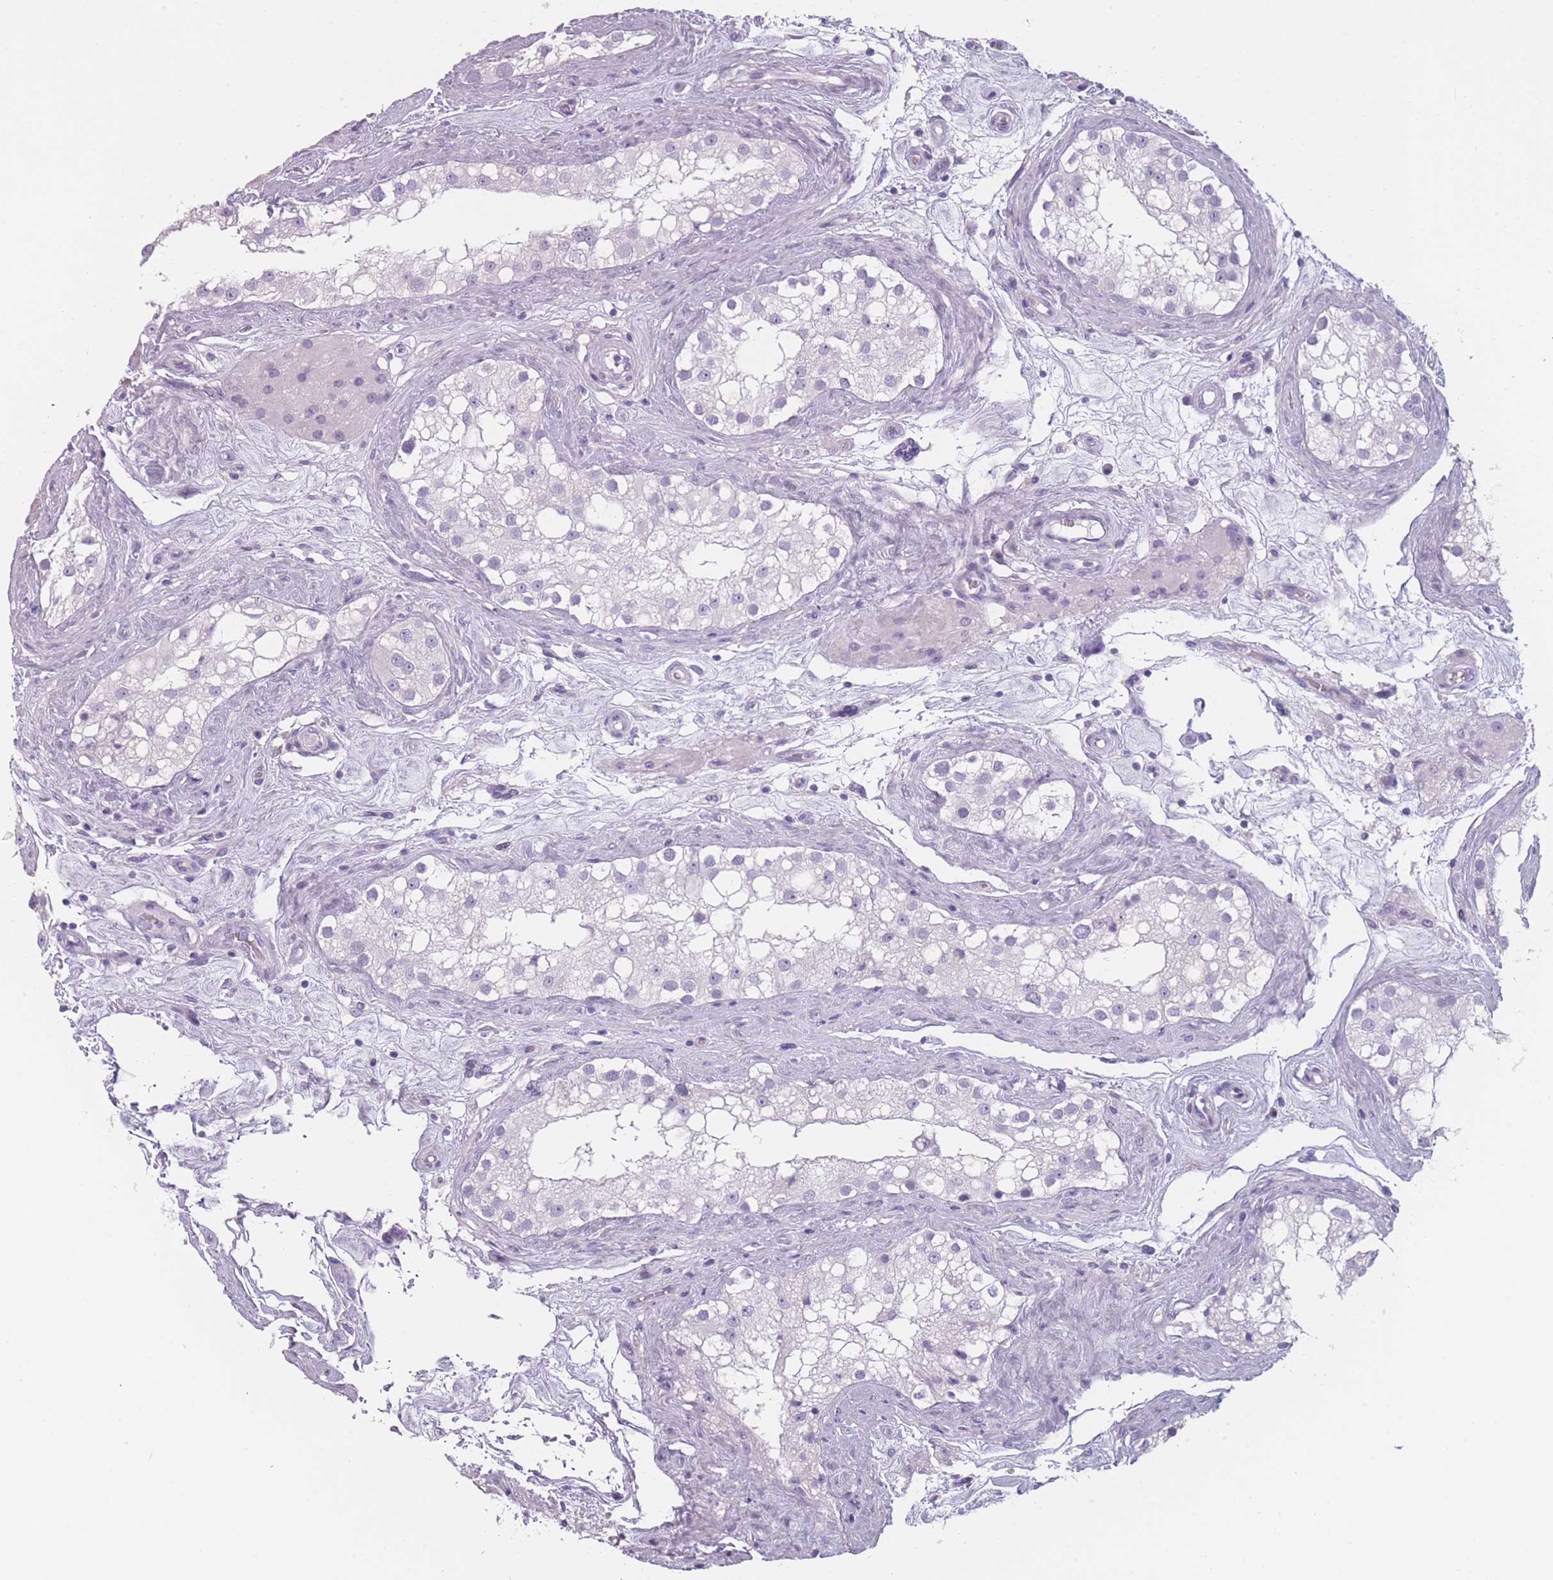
{"staining": {"intensity": "negative", "quantity": "none", "location": "none"}, "tissue": "testis", "cell_type": "Cells in seminiferous ducts", "image_type": "normal", "snomed": [{"axis": "morphology", "description": "Normal tissue, NOS"}, {"axis": "topography", "description": "Testis"}], "caption": "Cells in seminiferous ducts are negative for protein expression in normal human testis. Nuclei are stained in blue.", "gene": "PPFIA3", "patient": {"sex": "male", "age": 84}}